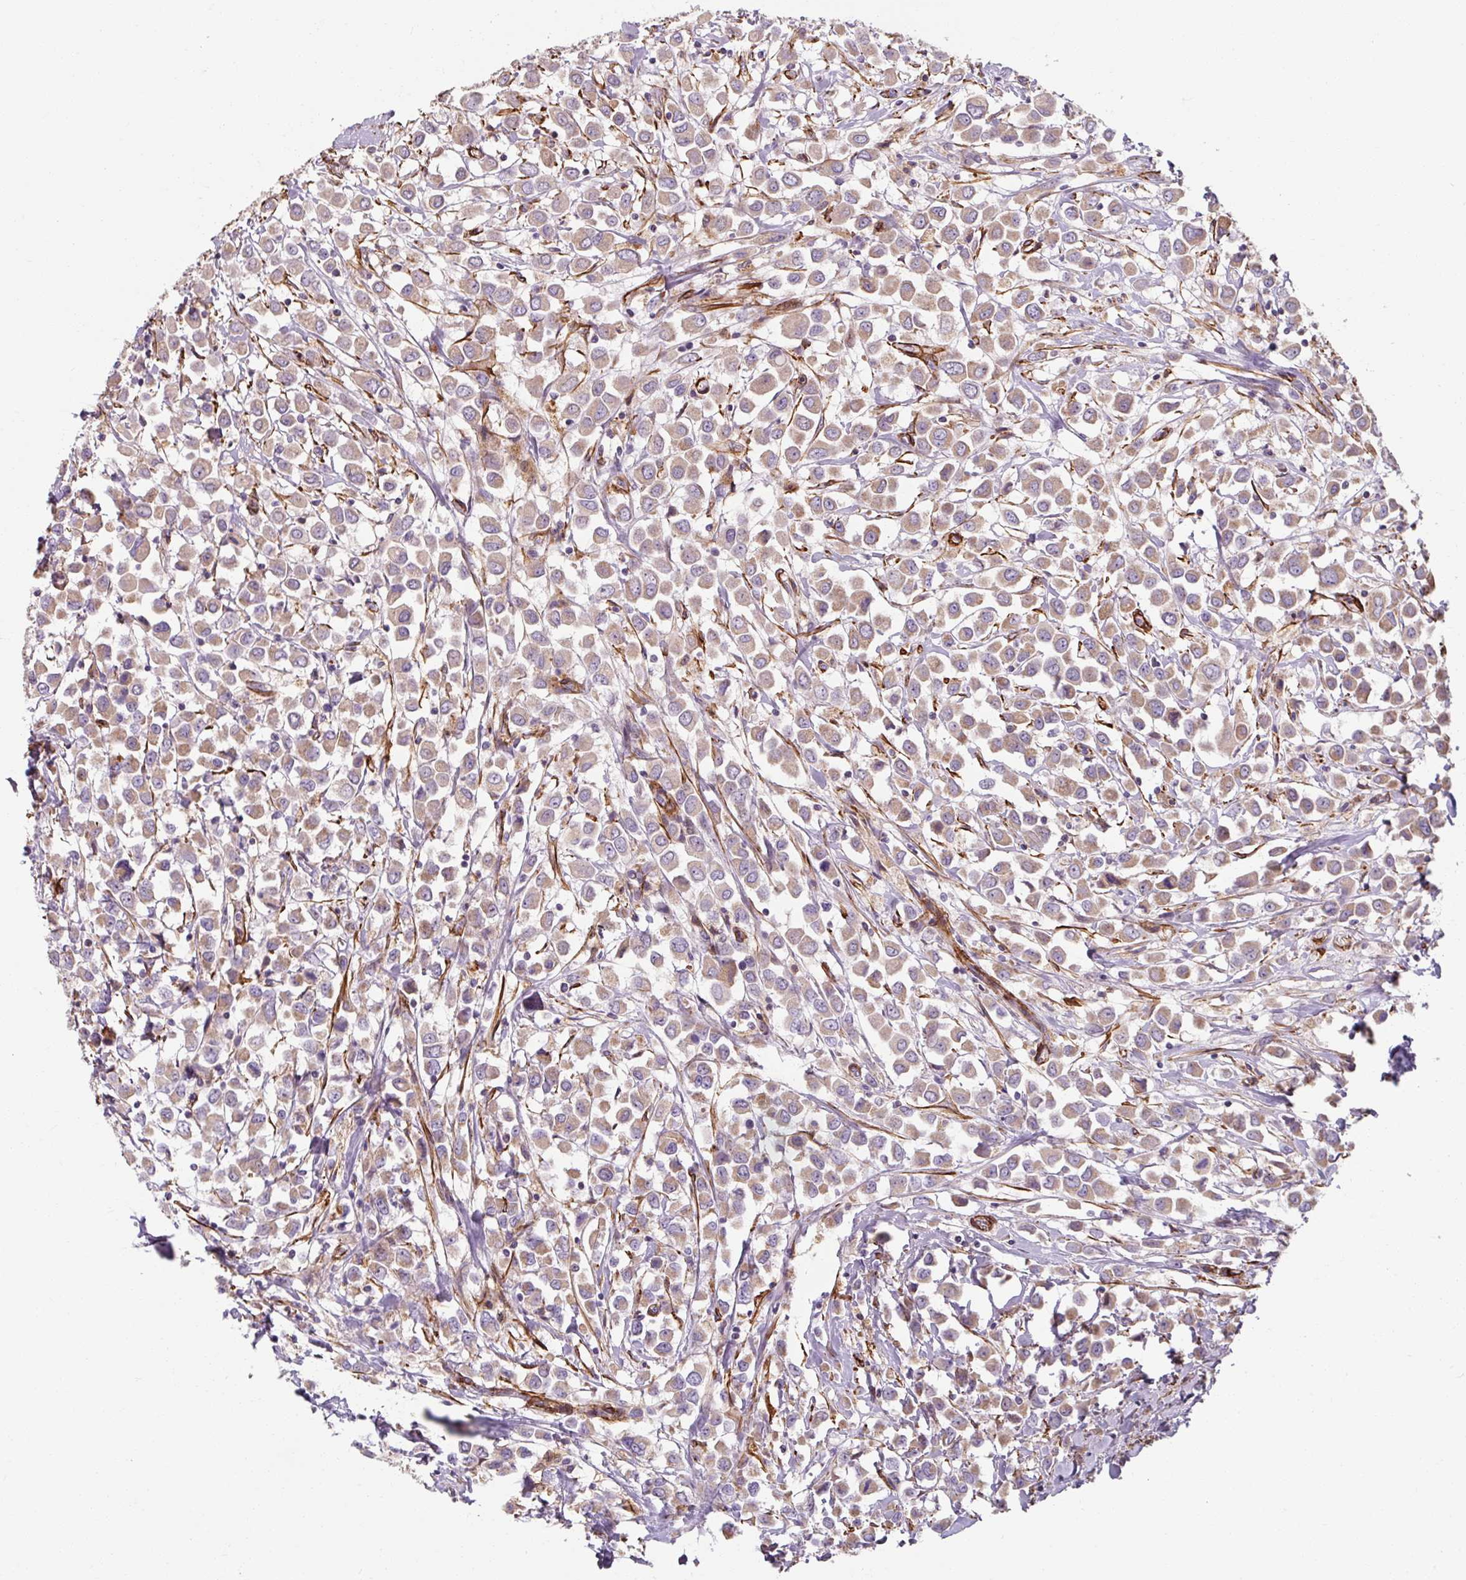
{"staining": {"intensity": "weak", "quantity": ">75%", "location": "cytoplasmic/membranous"}, "tissue": "breast cancer", "cell_type": "Tumor cells", "image_type": "cancer", "snomed": [{"axis": "morphology", "description": "Duct carcinoma"}, {"axis": "topography", "description": "Breast"}], "caption": "Weak cytoplasmic/membranous protein positivity is appreciated in approximately >75% of tumor cells in invasive ductal carcinoma (breast).", "gene": "MRPS5", "patient": {"sex": "female", "age": 61}}